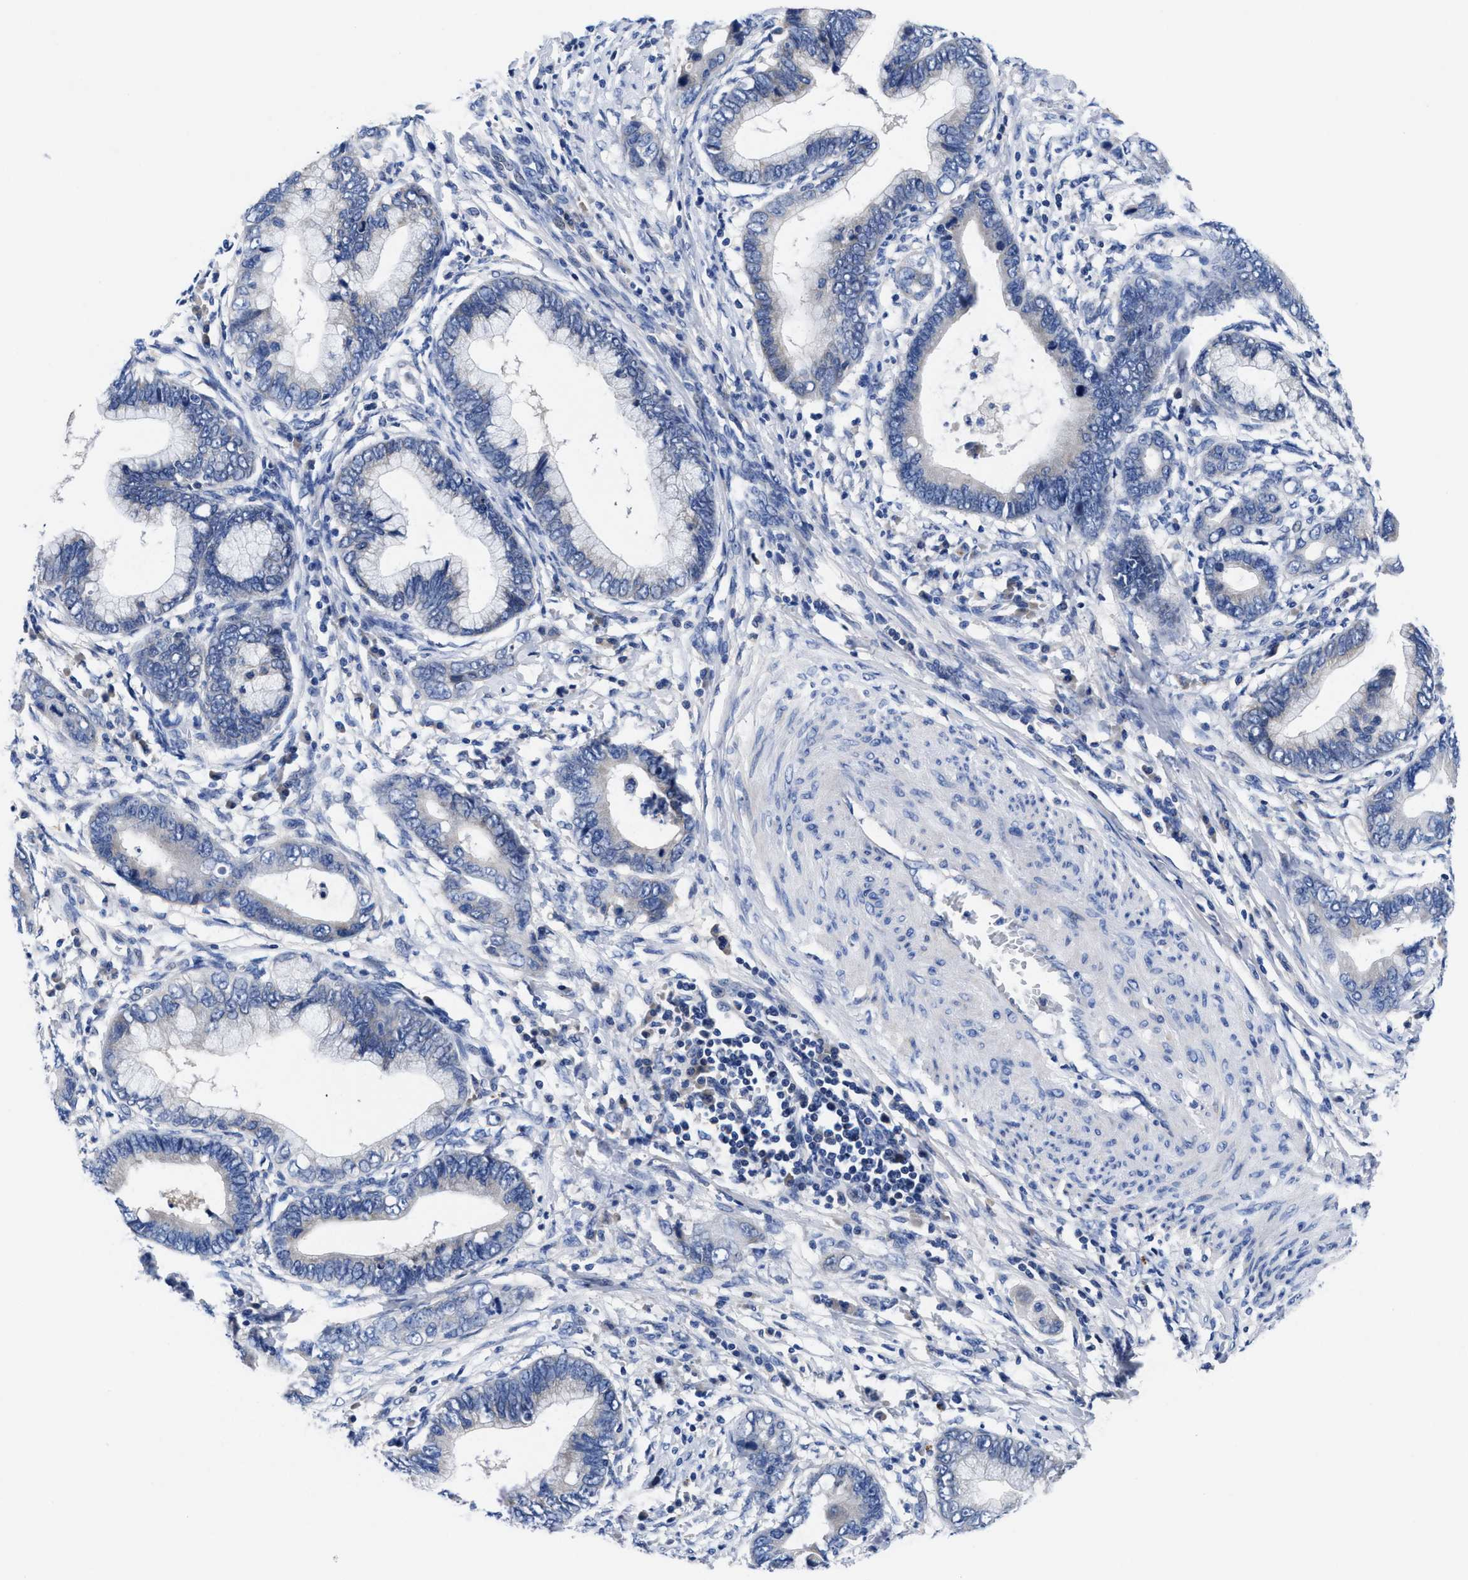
{"staining": {"intensity": "negative", "quantity": "none", "location": "none"}, "tissue": "cervical cancer", "cell_type": "Tumor cells", "image_type": "cancer", "snomed": [{"axis": "morphology", "description": "Adenocarcinoma, NOS"}, {"axis": "topography", "description": "Cervix"}], "caption": "A high-resolution image shows immunohistochemistry staining of cervical cancer, which demonstrates no significant staining in tumor cells.", "gene": "DHRS13", "patient": {"sex": "female", "age": 44}}